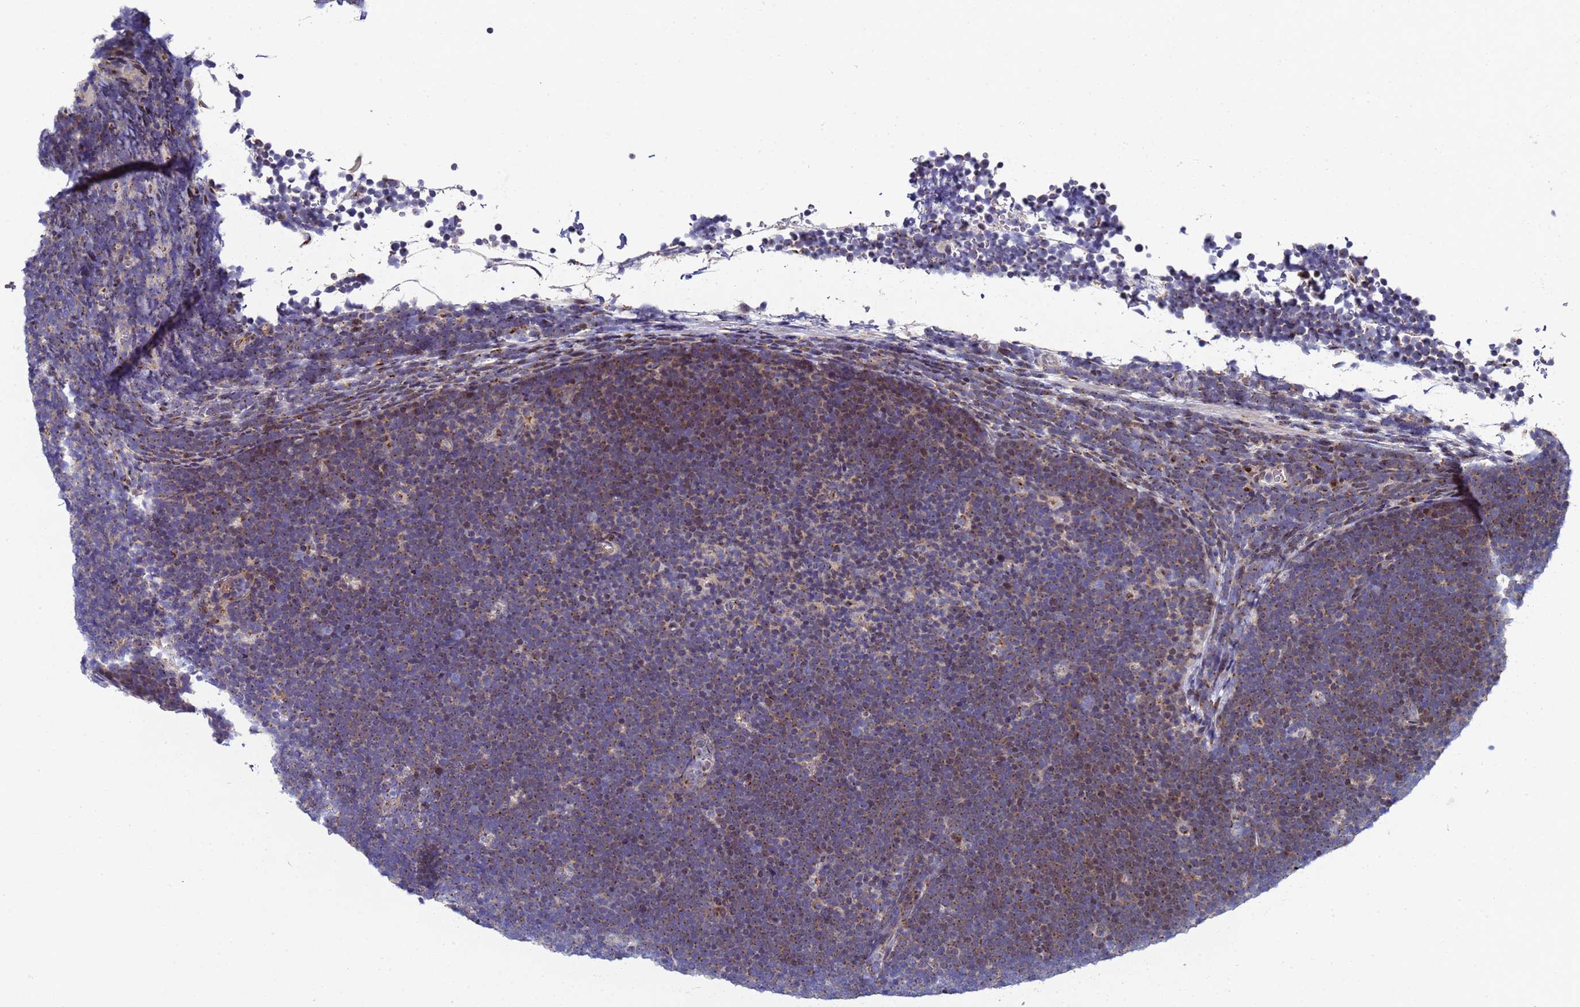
{"staining": {"intensity": "moderate", "quantity": ">75%", "location": "cytoplasmic/membranous"}, "tissue": "lymphoma", "cell_type": "Tumor cells", "image_type": "cancer", "snomed": [{"axis": "morphology", "description": "Malignant lymphoma, non-Hodgkin's type, High grade"}, {"axis": "topography", "description": "Lymph node"}], "caption": "A histopathology image showing moderate cytoplasmic/membranous positivity in about >75% of tumor cells in malignant lymphoma, non-Hodgkin's type (high-grade), as visualized by brown immunohistochemical staining.", "gene": "NSUN6", "patient": {"sex": "male", "age": 13}}